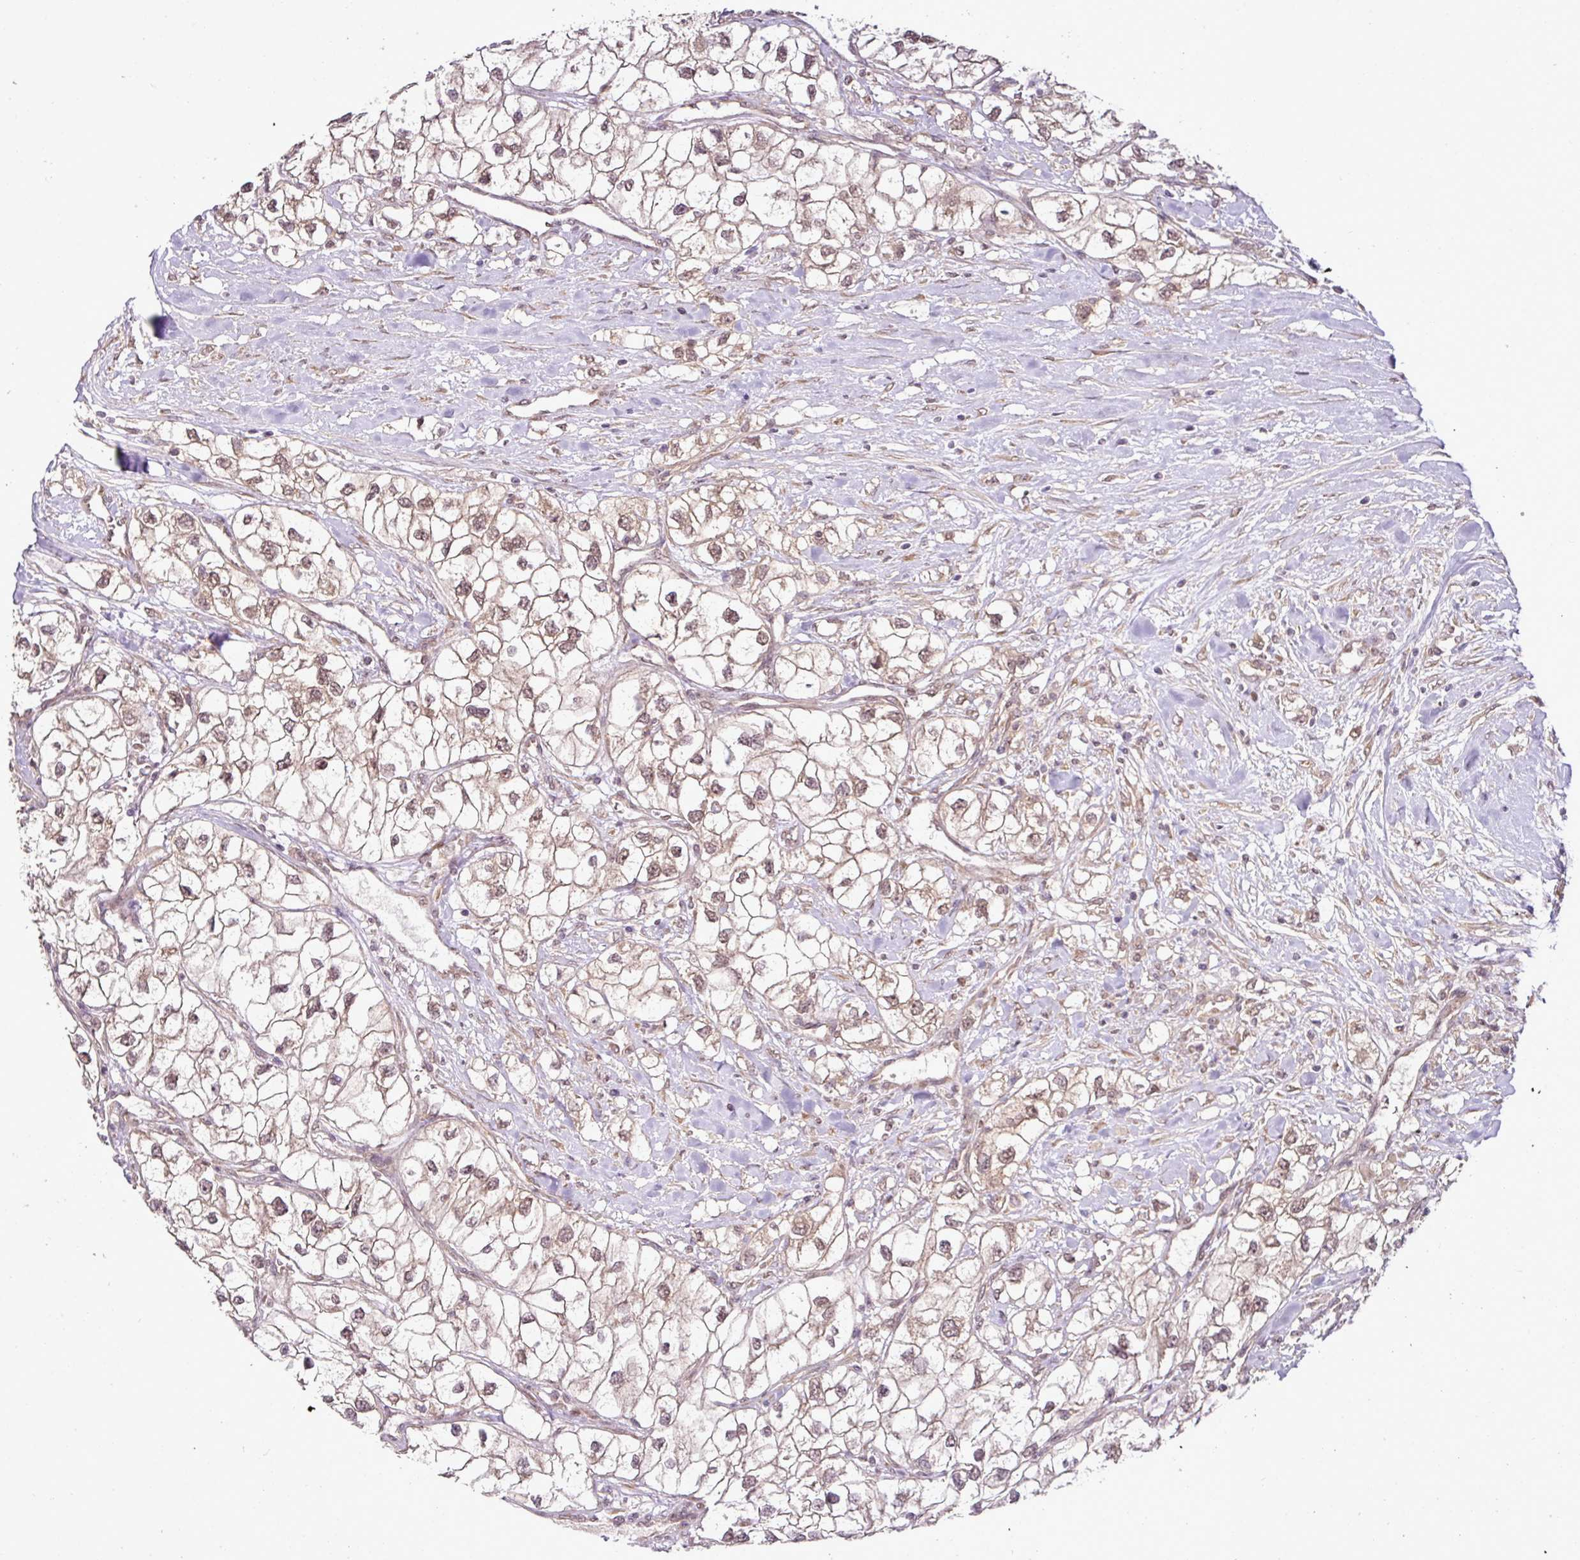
{"staining": {"intensity": "weak", "quantity": "25%-75%", "location": "nuclear"}, "tissue": "renal cancer", "cell_type": "Tumor cells", "image_type": "cancer", "snomed": [{"axis": "morphology", "description": "Adenocarcinoma, NOS"}, {"axis": "topography", "description": "Kidney"}], "caption": "Tumor cells display low levels of weak nuclear positivity in about 25%-75% of cells in human renal cancer.", "gene": "DNAAF4", "patient": {"sex": "male", "age": 59}}